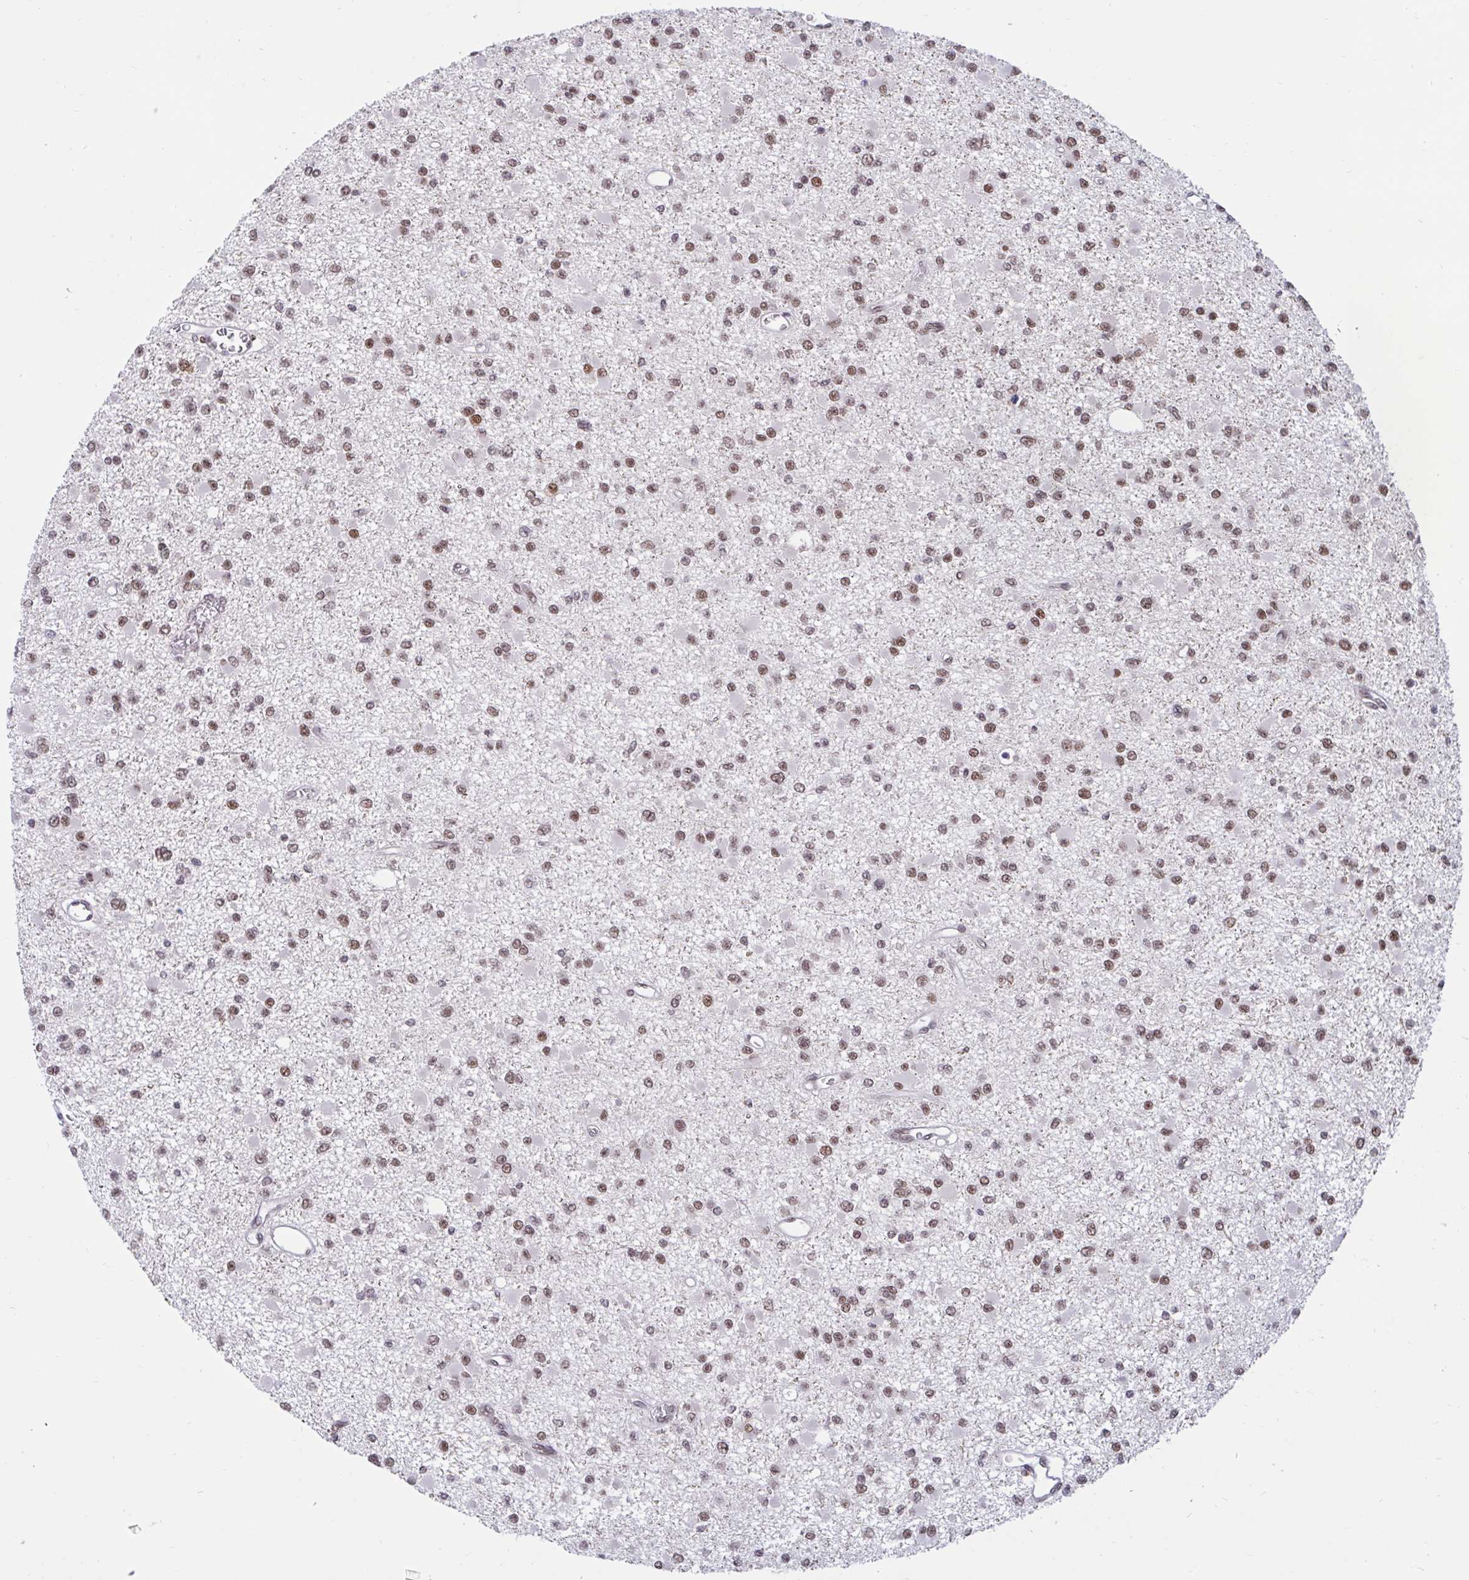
{"staining": {"intensity": "weak", "quantity": ">75%", "location": "nuclear"}, "tissue": "glioma", "cell_type": "Tumor cells", "image_type": "cancer", "snomed": [{"axis": "morphology", "description": "Glioma, malignant, Low grade"}, {"axis": "topography", "description": "Brain"}], "caption": "IHC of malignant glioma (low-grade) demonstrates low levels of weak nuclear expression in about >75% of tumor cells.", "gene": "PHF10", "patient": {"sex": "female", "age": 22}}